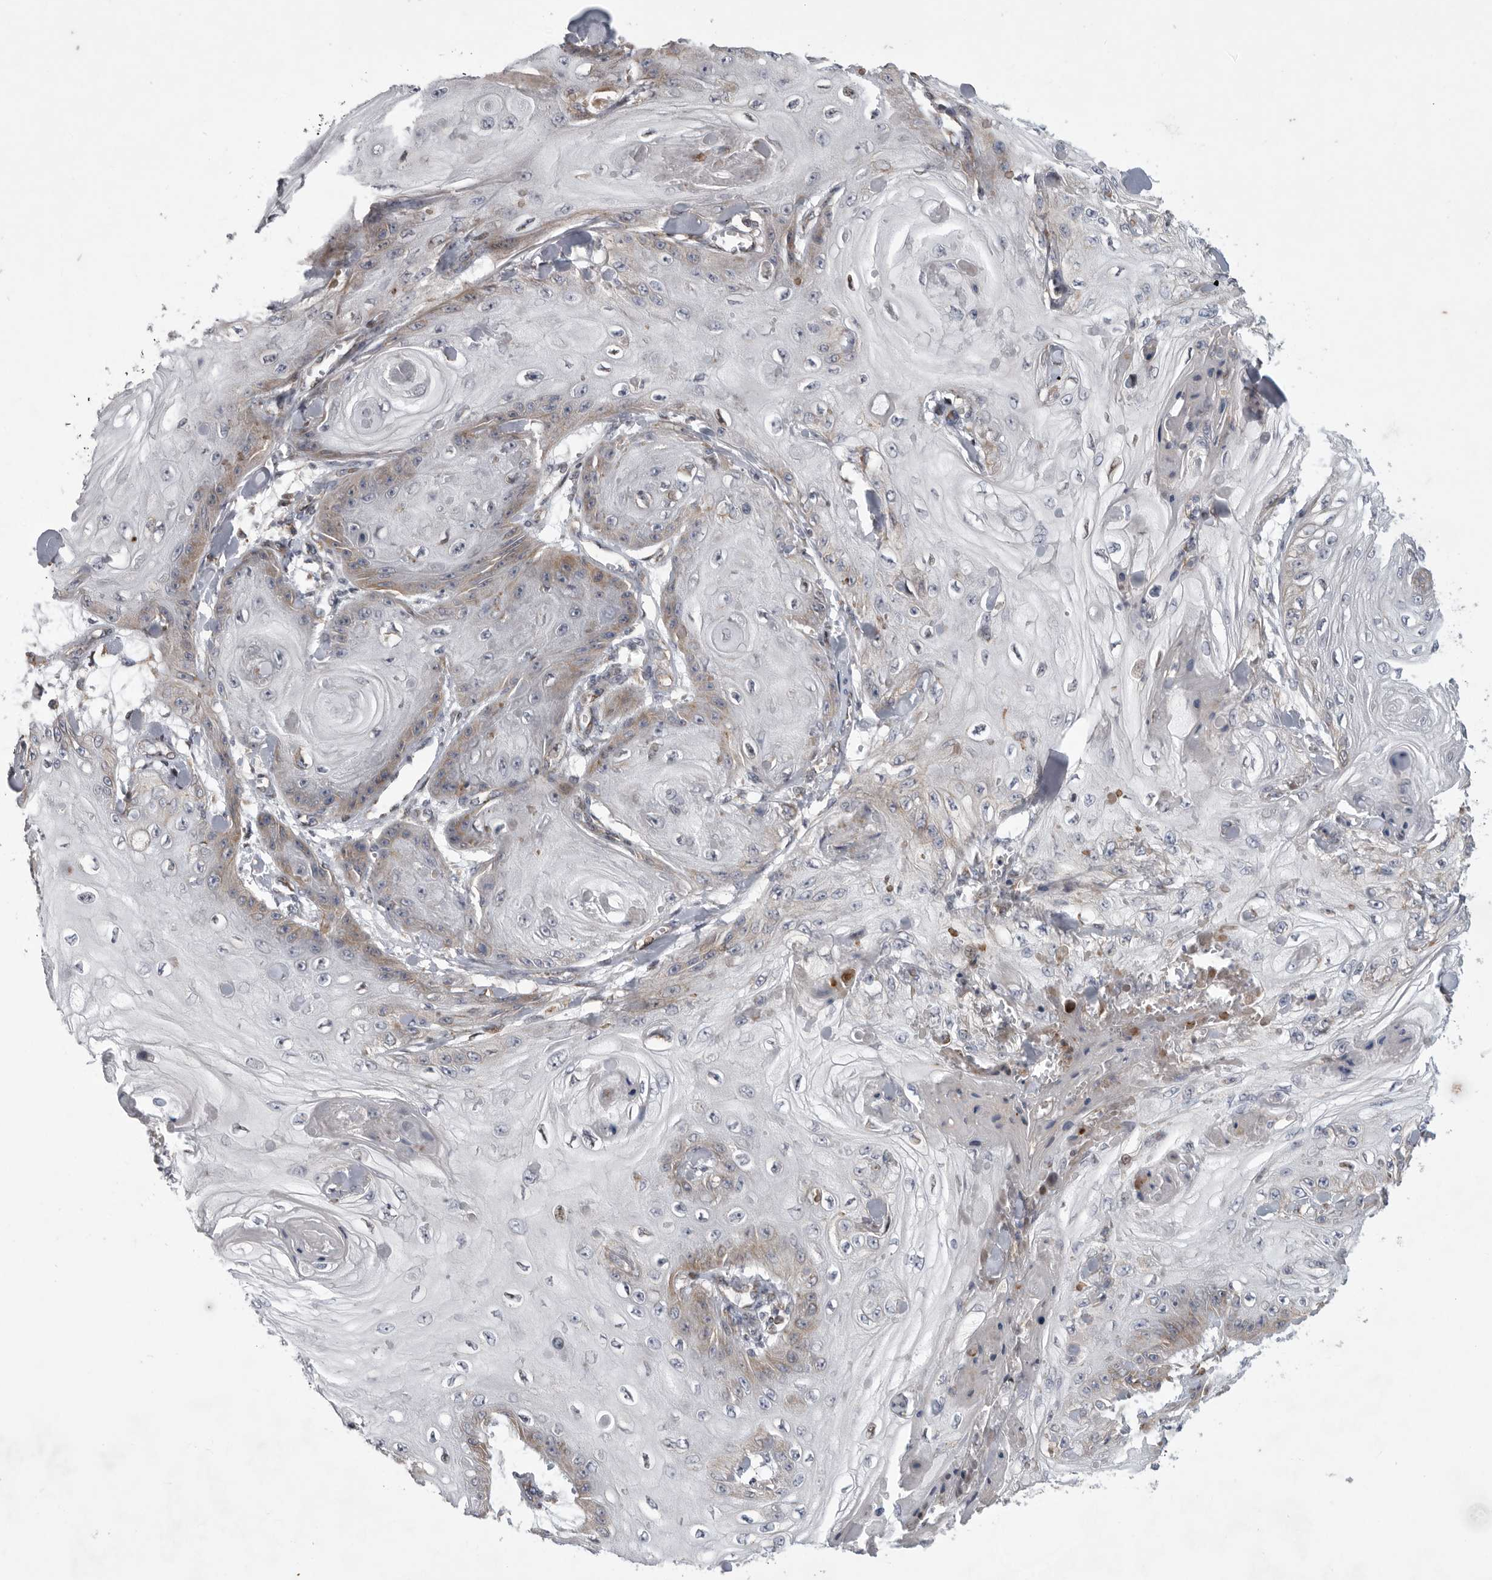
{"staining": {"intensity": "weak", "quantity": "<25%", "location": "cytoplasmic/membranous"}, "tissue": "skin cancer", "cell_type": "Tumor cells", "image_type": "cancer", "snomed": [{"axis": "morphology", "description": "Squamous cell carcinoma, NOS"}, {"axis": "topography", "description": "Skin"}], "caption": "A high-resolution histopathology image shows immunohistochemistry staining of skin cancer (squamous cell carcinoma), which shows no significant expression in tumor cells.", "gene": "MPZL1", "patient": {"sex": "male", "age": 74}}